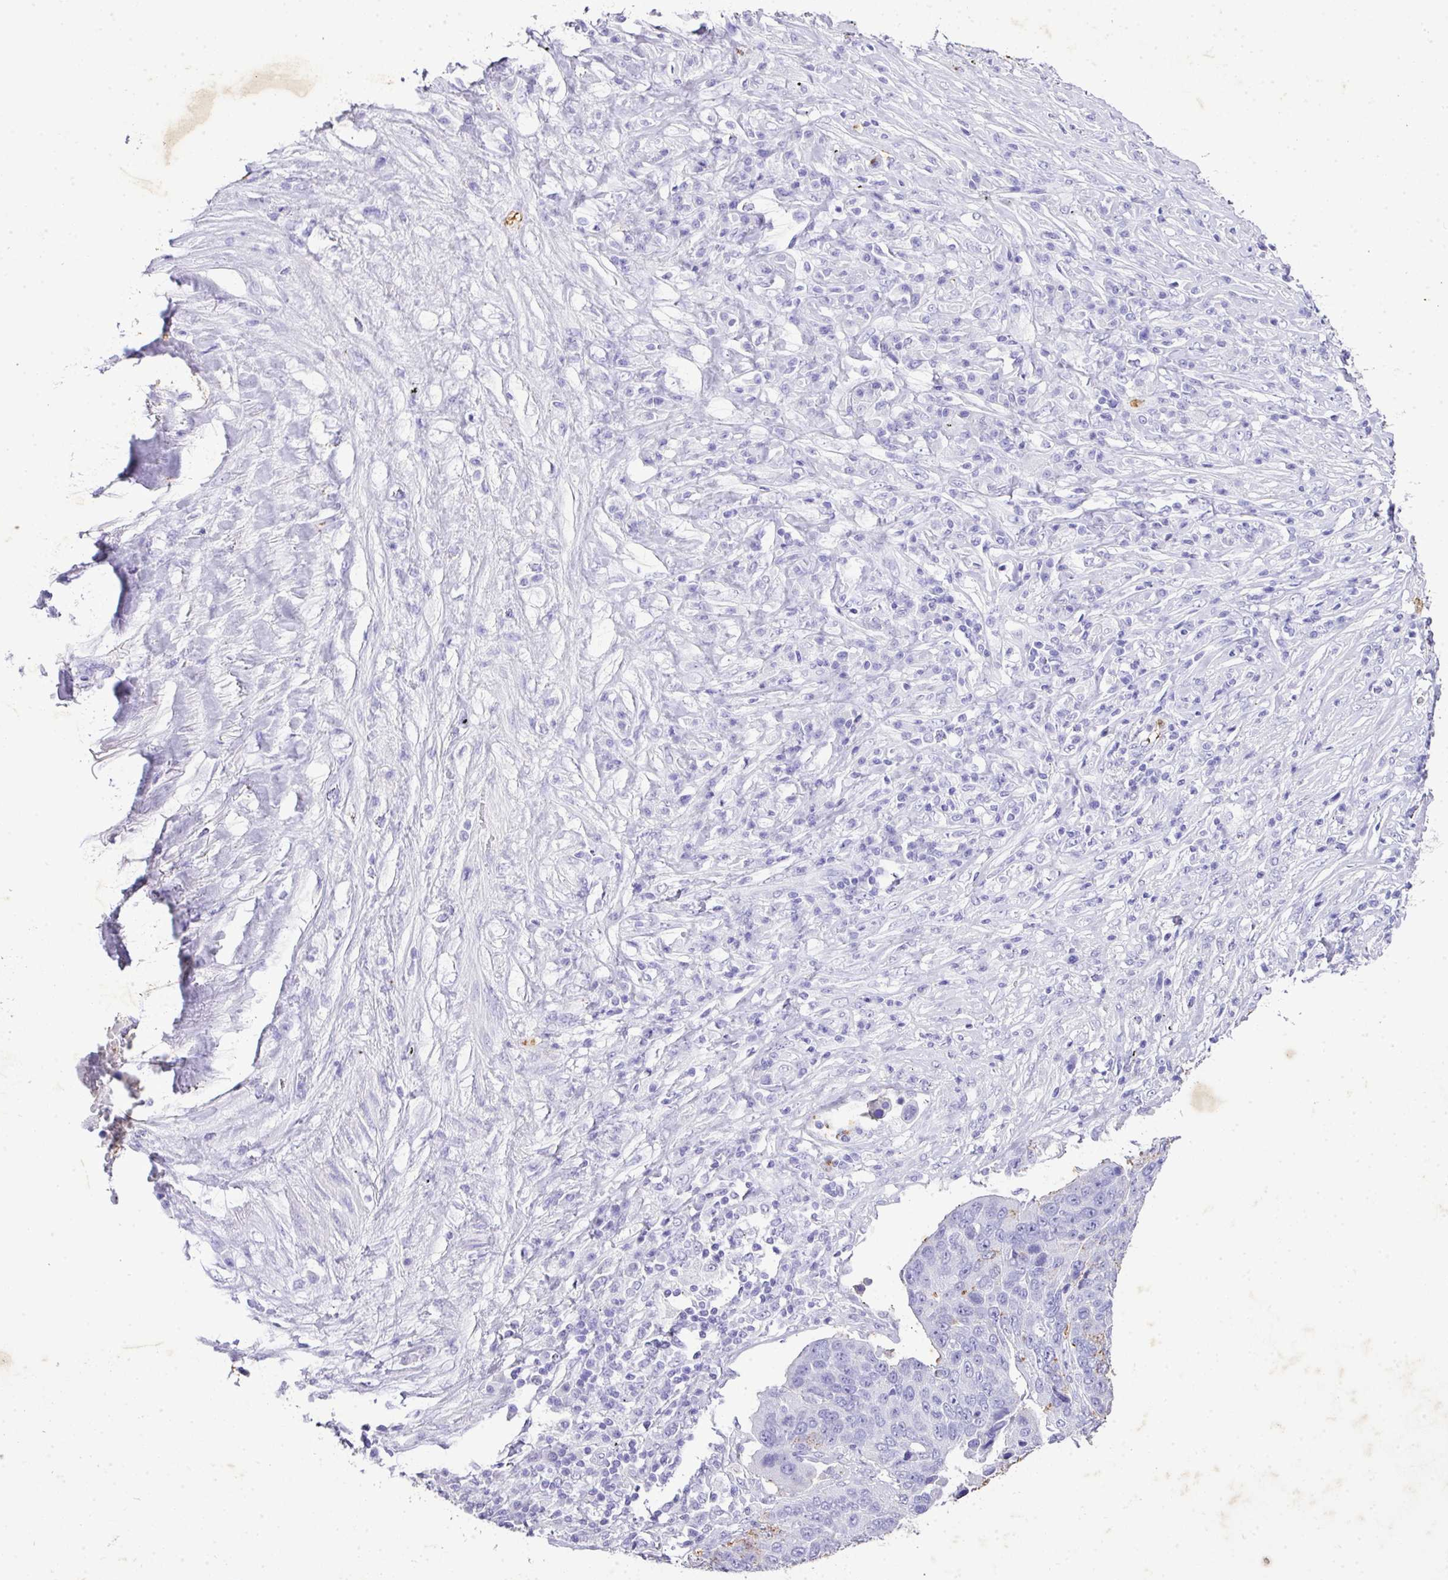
{"staining": {"intensity": "weak", "quantity": "<25%", "location": "cytoplasmic/membranous"}, "tissue": "lung cancer", "cell_type": "Tumor cells", "image_type": "cancer", "snomed": [{"axis": "morphology", "description": "Squamous cell carcinoma, NOS"}, {"axis": "topography", "description": "Lung"}], "caption": "Immunohistochemical staining of human squamous cell carcinoma (lung) exhibits no significant expression in tumor cells. (DAB (3,3'-diaminobenzidine) IHC, high magnification).", "gene": "KCNJ11", "patient": {"sex": "male", "age": 66}}